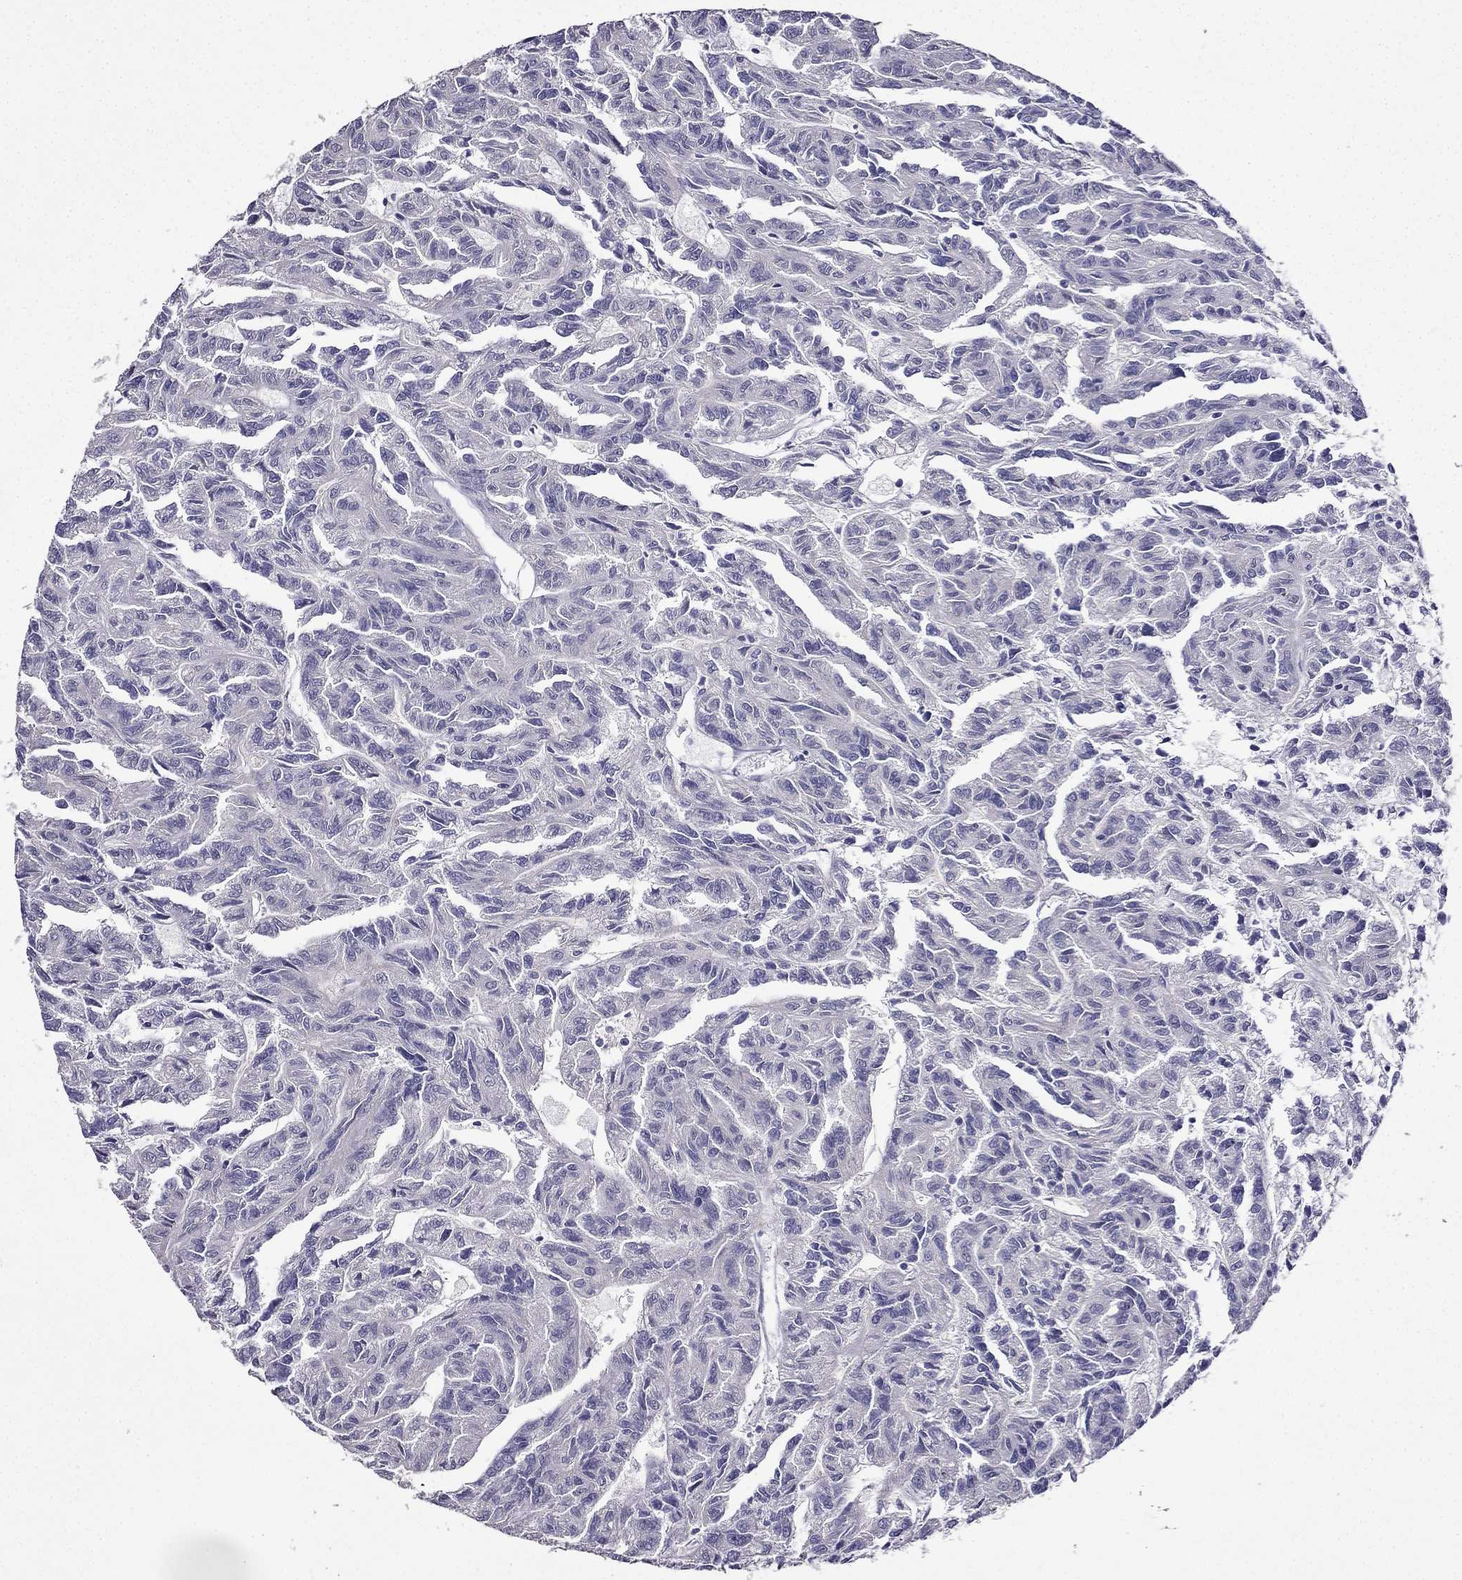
{"staining": {"intensity": "negative", "quantity": "none", "location": "none"}, "tissue": "renal cancer", "cell_type": "Tumor cells", "image_type": "cancer", "snomed": [{"axis": "morphology", "description": "Adenocarcinoma, NOS"}, {"axis": "topography", "description": "Kidney"}], "caption": "Renal adenocarcinoma stained for a protein using immunohistochemistry reveals no expression tumor cells.", "gene": "DUSP15", "patient": {"sex": "male", "age": 79}}